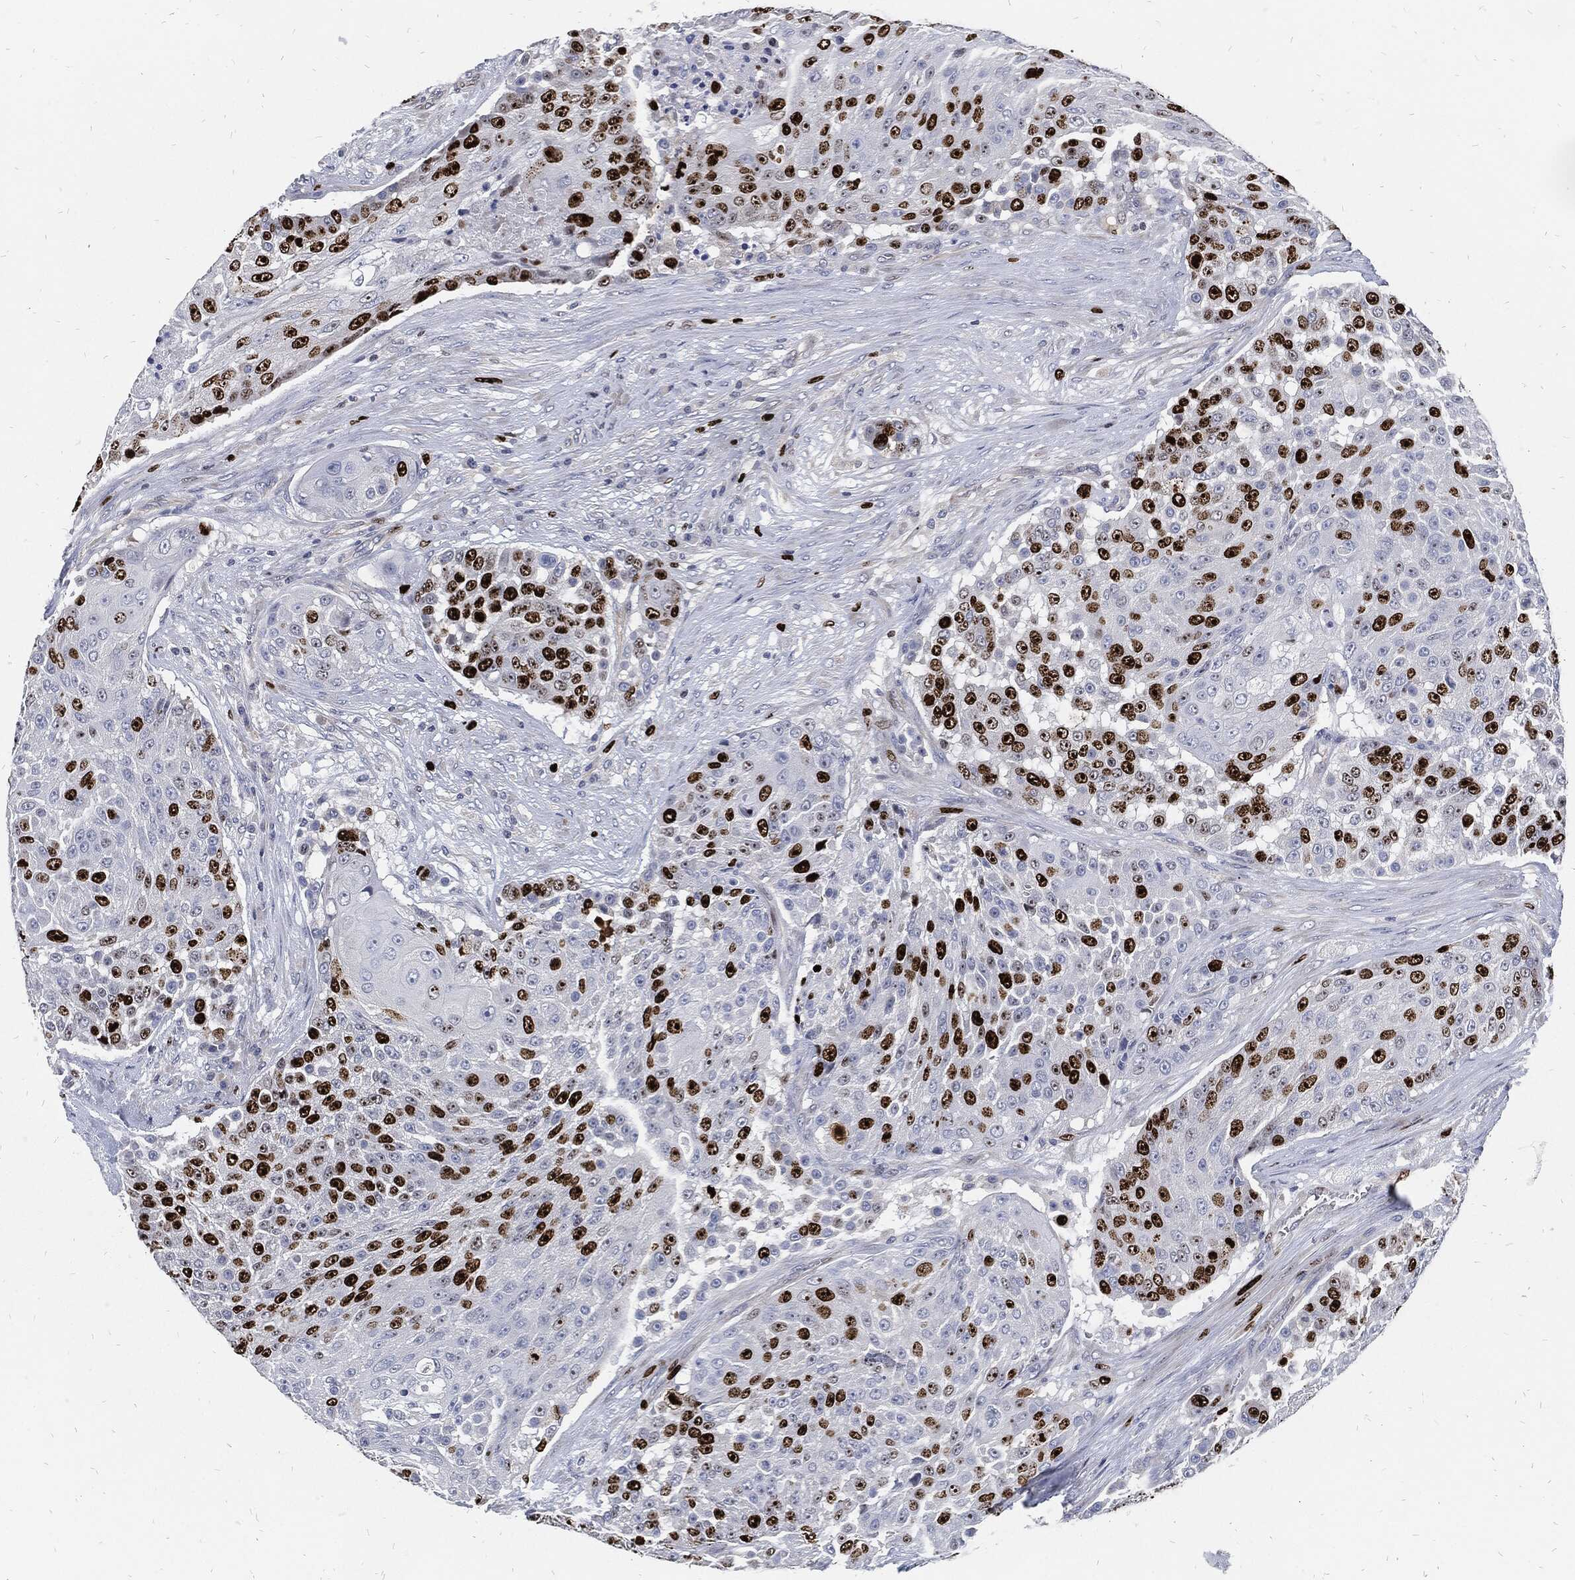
{"staining": {"intensity": "strong", "quantity": "25%-75%", "location": "nuclear"}, "tissue": "urothelial cancer", "cell_type": "Tumor cells", "image_type": "cancer", "snomed": [{"axis": "morphology", "description": "Urothelial carcinoma, High grade"}, {"axis": "topography", "description": "Urinary bladder"}], "caption": "Immunohistochemical staining of urothelial carcinoma (high-grade) displays high levels of strong nuclear protein expression in about 25%-75% of tumor cells. The staining was performed using DAB (3,3'-diaminobenzidine) to visualize the protein expression in brown, while the nuclei were stained in blue with hematoxylin (Magnification: 20x).", "gene": "MKI67", "patient": {"sex": "female", "age": 63}}